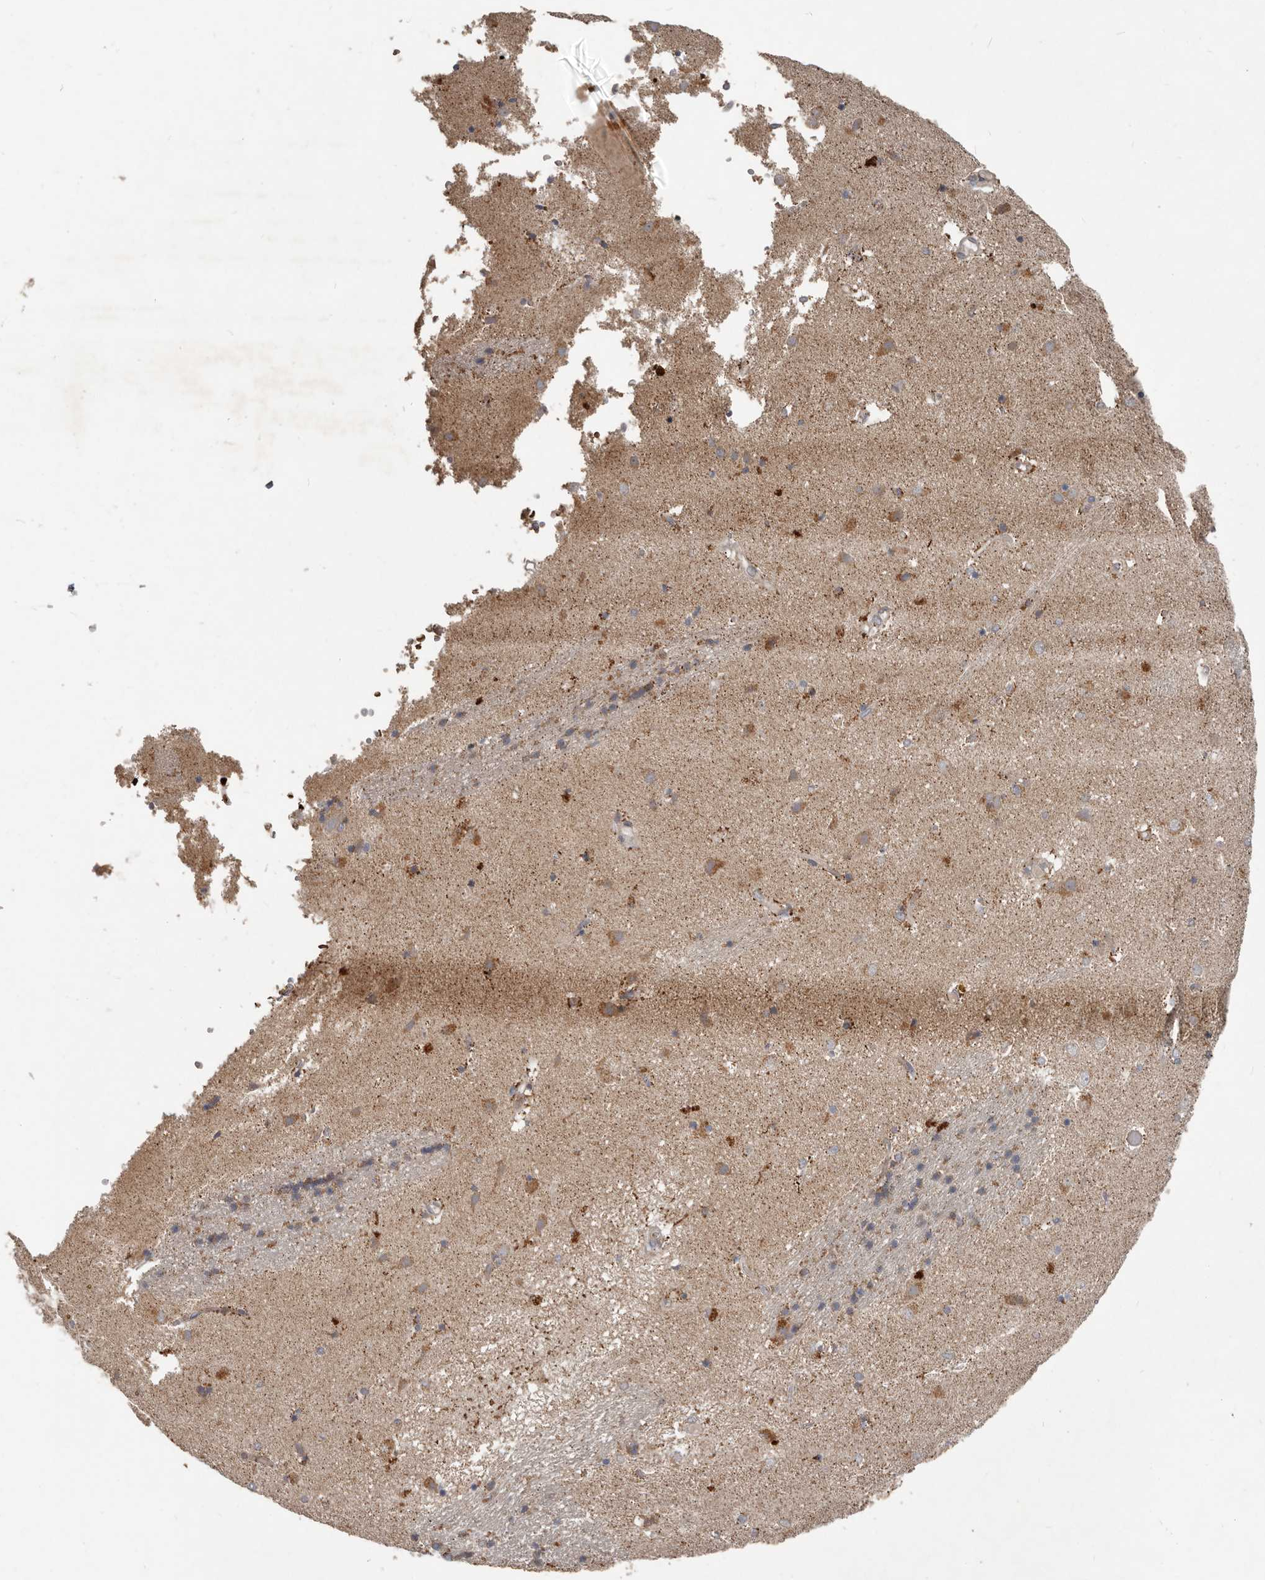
{"staining": {"intensity": "weak", "quantity": "<25%", "location": "cytoplasmic/membranous"}, "tissue": "caudate", "cell_type": "Glial cells", "image_type": "normal", "snomed": [{"axis": "morphology", "description": "Normal tissue, NOS"}, {"axis": "topography", "description": "Lateral ventricle wall"}], "caption": "Immunohistochemistry (IHC) photomicrograph of unremarkable caudate: caudate stained with DAB displays no significant protein positivity in glial cells.", "gene": "FBXO31", "patient": {"sex": "male", "age": 70}}